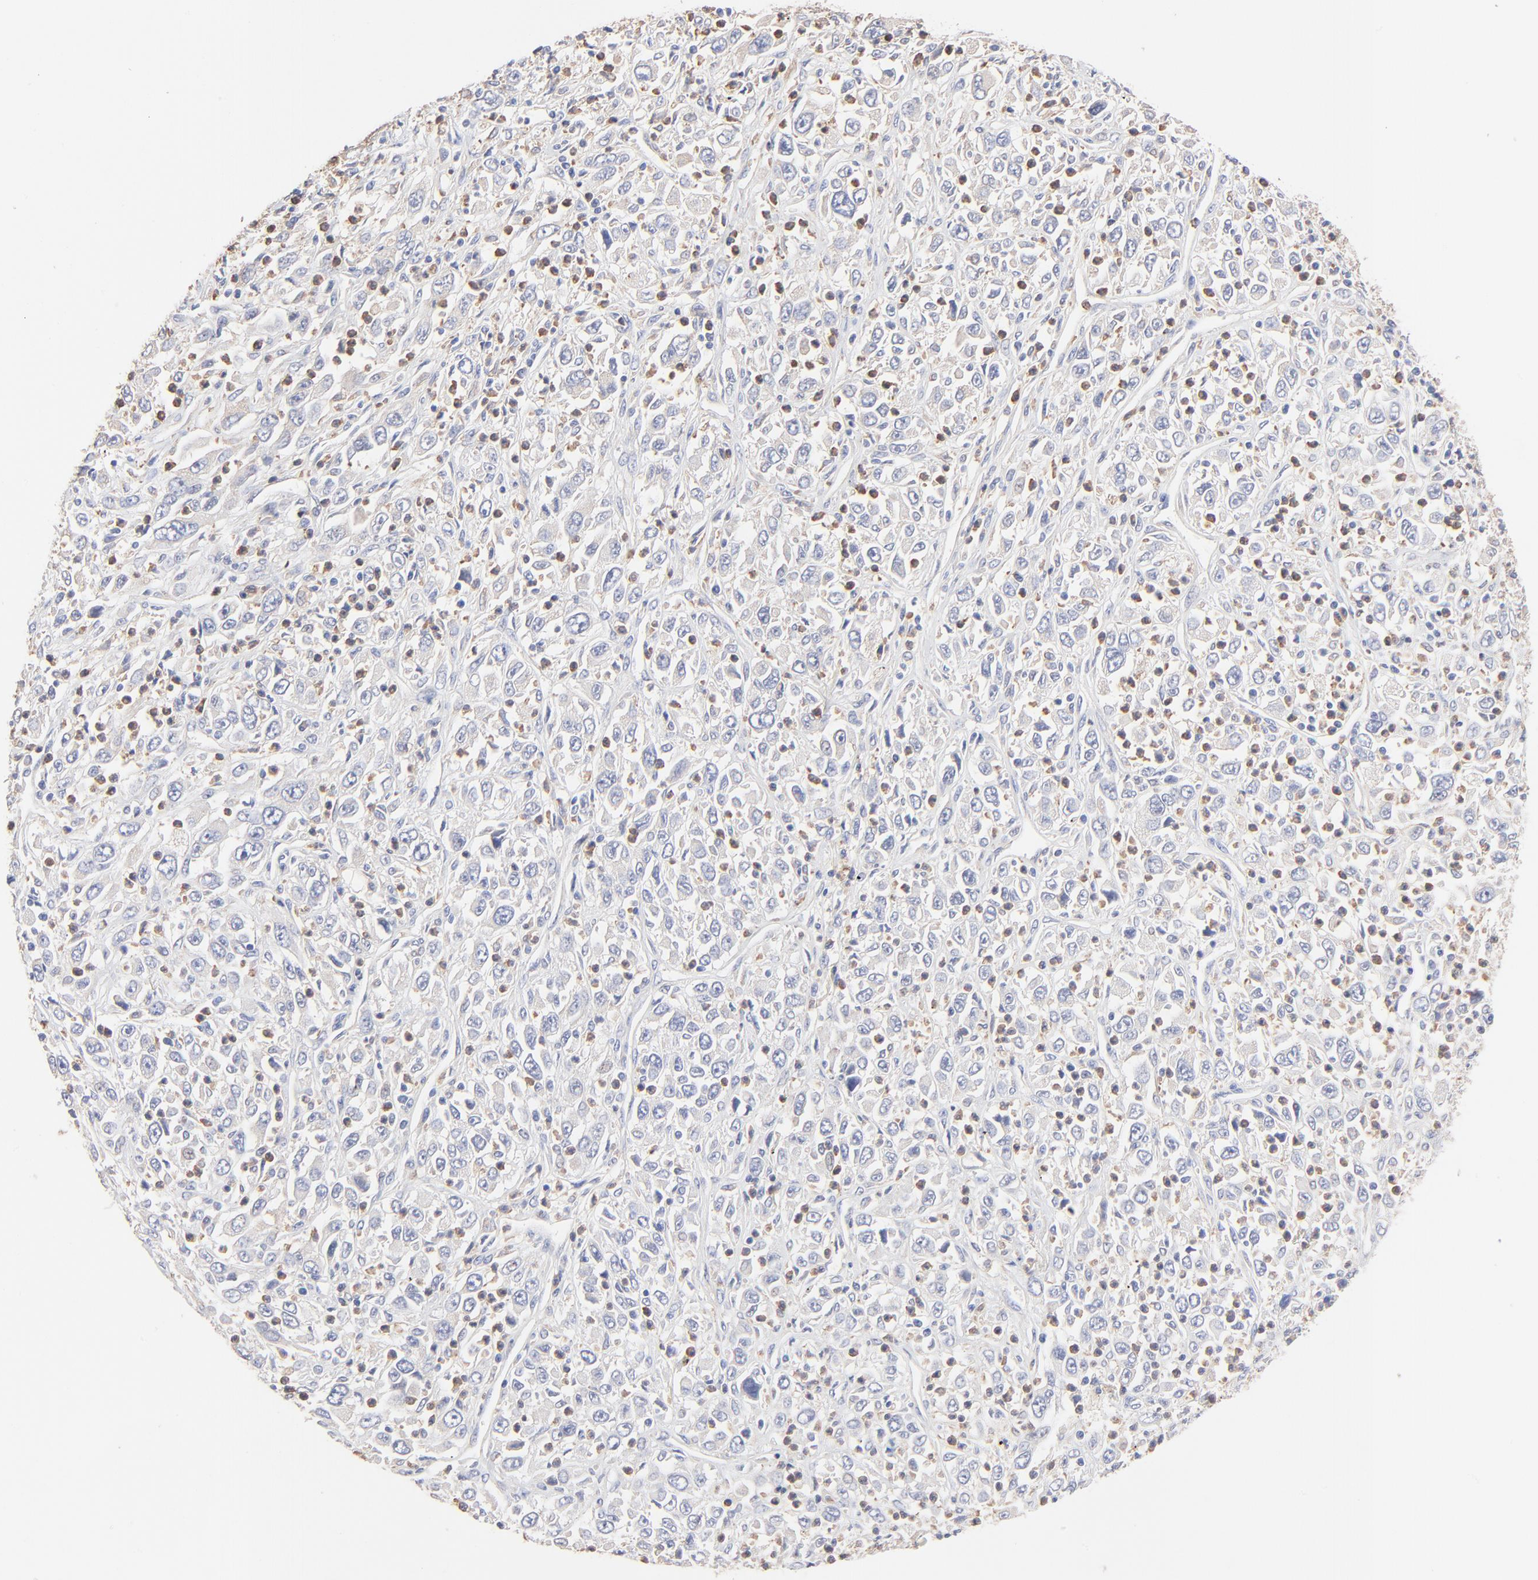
{"staining": {"intensity": "weak", "quantity": "<25%", "location": "cytoplasmic/membranous"}, "tissue": "melanoma", "cell_type": "Tumor cells", "image_type": "cancer", "snomed": [{"axis": "morphology", "description": "Malignant melanoma, Metastatic site"}, {"axis": "topography", "description": "Skin"}], "caption": "Image shows no protein expression in tumor cells of malignant melanoma (metastatic site) tissue. (DAB (3,3'-diaminobenzidine) immunohistochemistry with hematoxylin counter stain).", "gene": "PPFIBP2", "patient": {"sex": "female", "age": 56}}